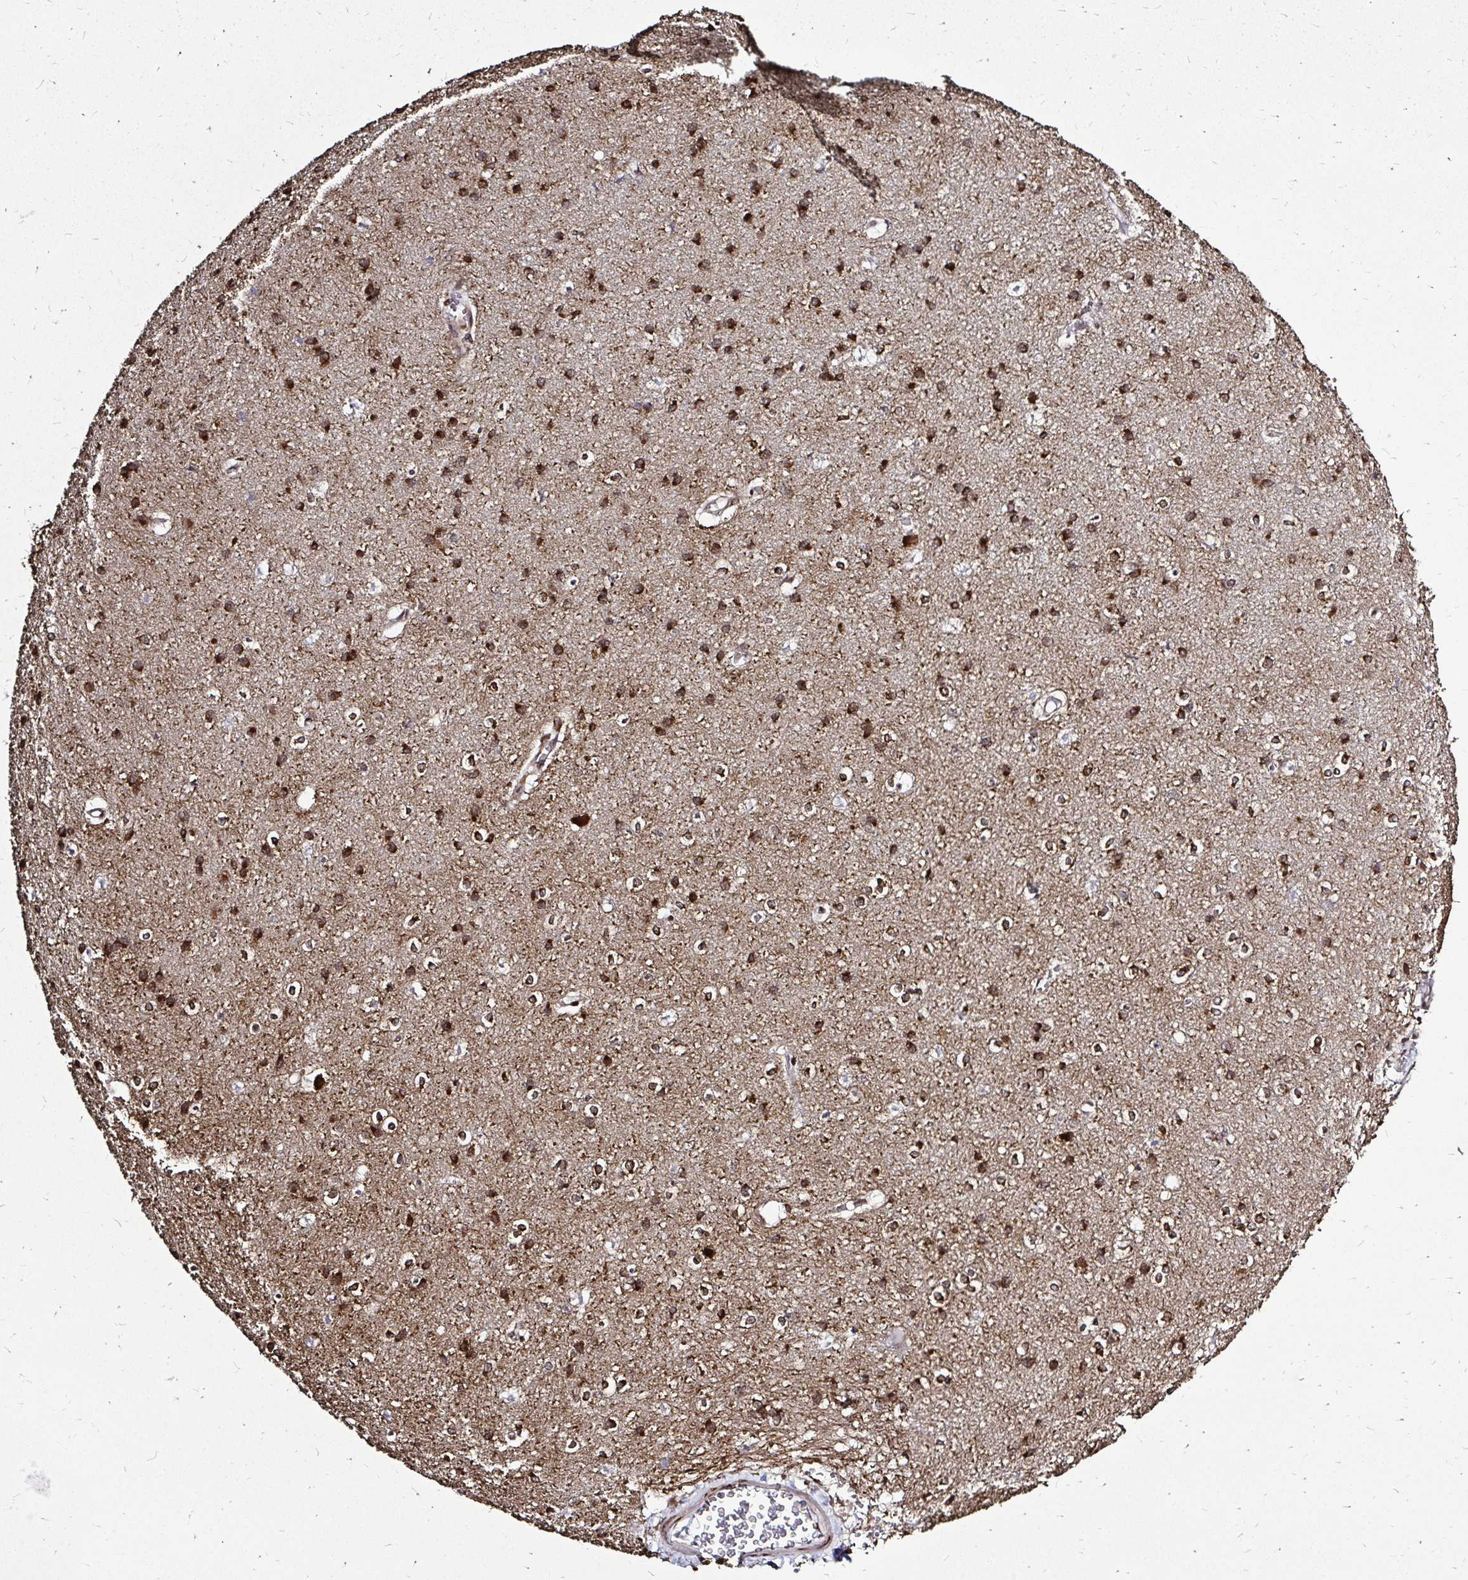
{"staining": {"intensity": "negative", "quantity": "none", "location": "none"}, "tissue": "cerebral cortex", "cell_type": "Endothelial cells", "image_type": "normal", "snomed": [{"axis": "morphology", "description": "Normal tissue, NOS"}, {"axis": "topography", "description": "Cerebral cortex"}], "caption": "Immunohistochemistry of normal cerebral cortex shows no expression in endothelial cells.", "gene": "FMR1", "patient": {"sex": "male", "age": 37}}